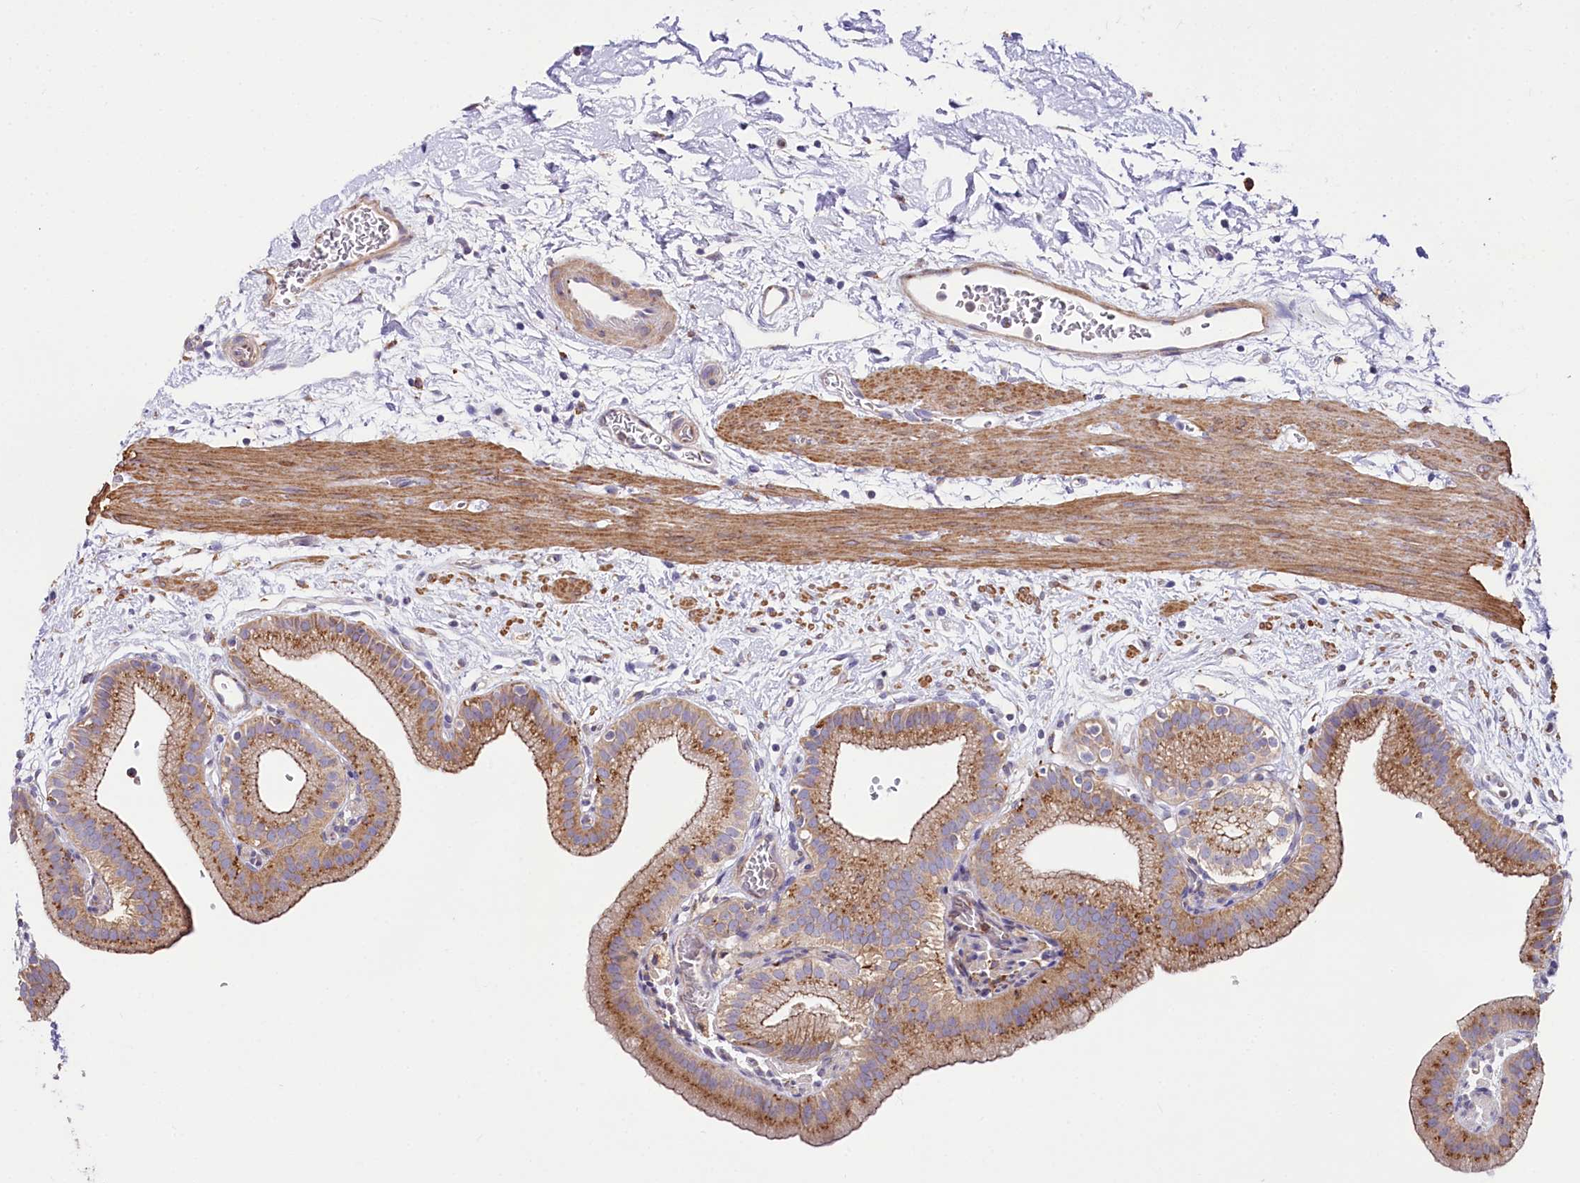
{"staining": {"intensity": "moderate", "quantity": ">75%", "location": "cytoplasmic/membranous"}, "tissue": "gallbladder", "cell_type": "Glandular cells", "image_type": "normal", "snomed": [{"axis": "morphology", "description": "Normal tissue, NOS"}, {"axis": "topography", "description": "Gallbladder"}], "caption": "Moderate cytoplasmic/membranous protein expression is present in approximately >75% of glandular cells in gallbladder. The protein is shown in brown color, while the nuclei are stained blue.", "gene": "STX6", "patient": {"sex": "male", "age": 55}}